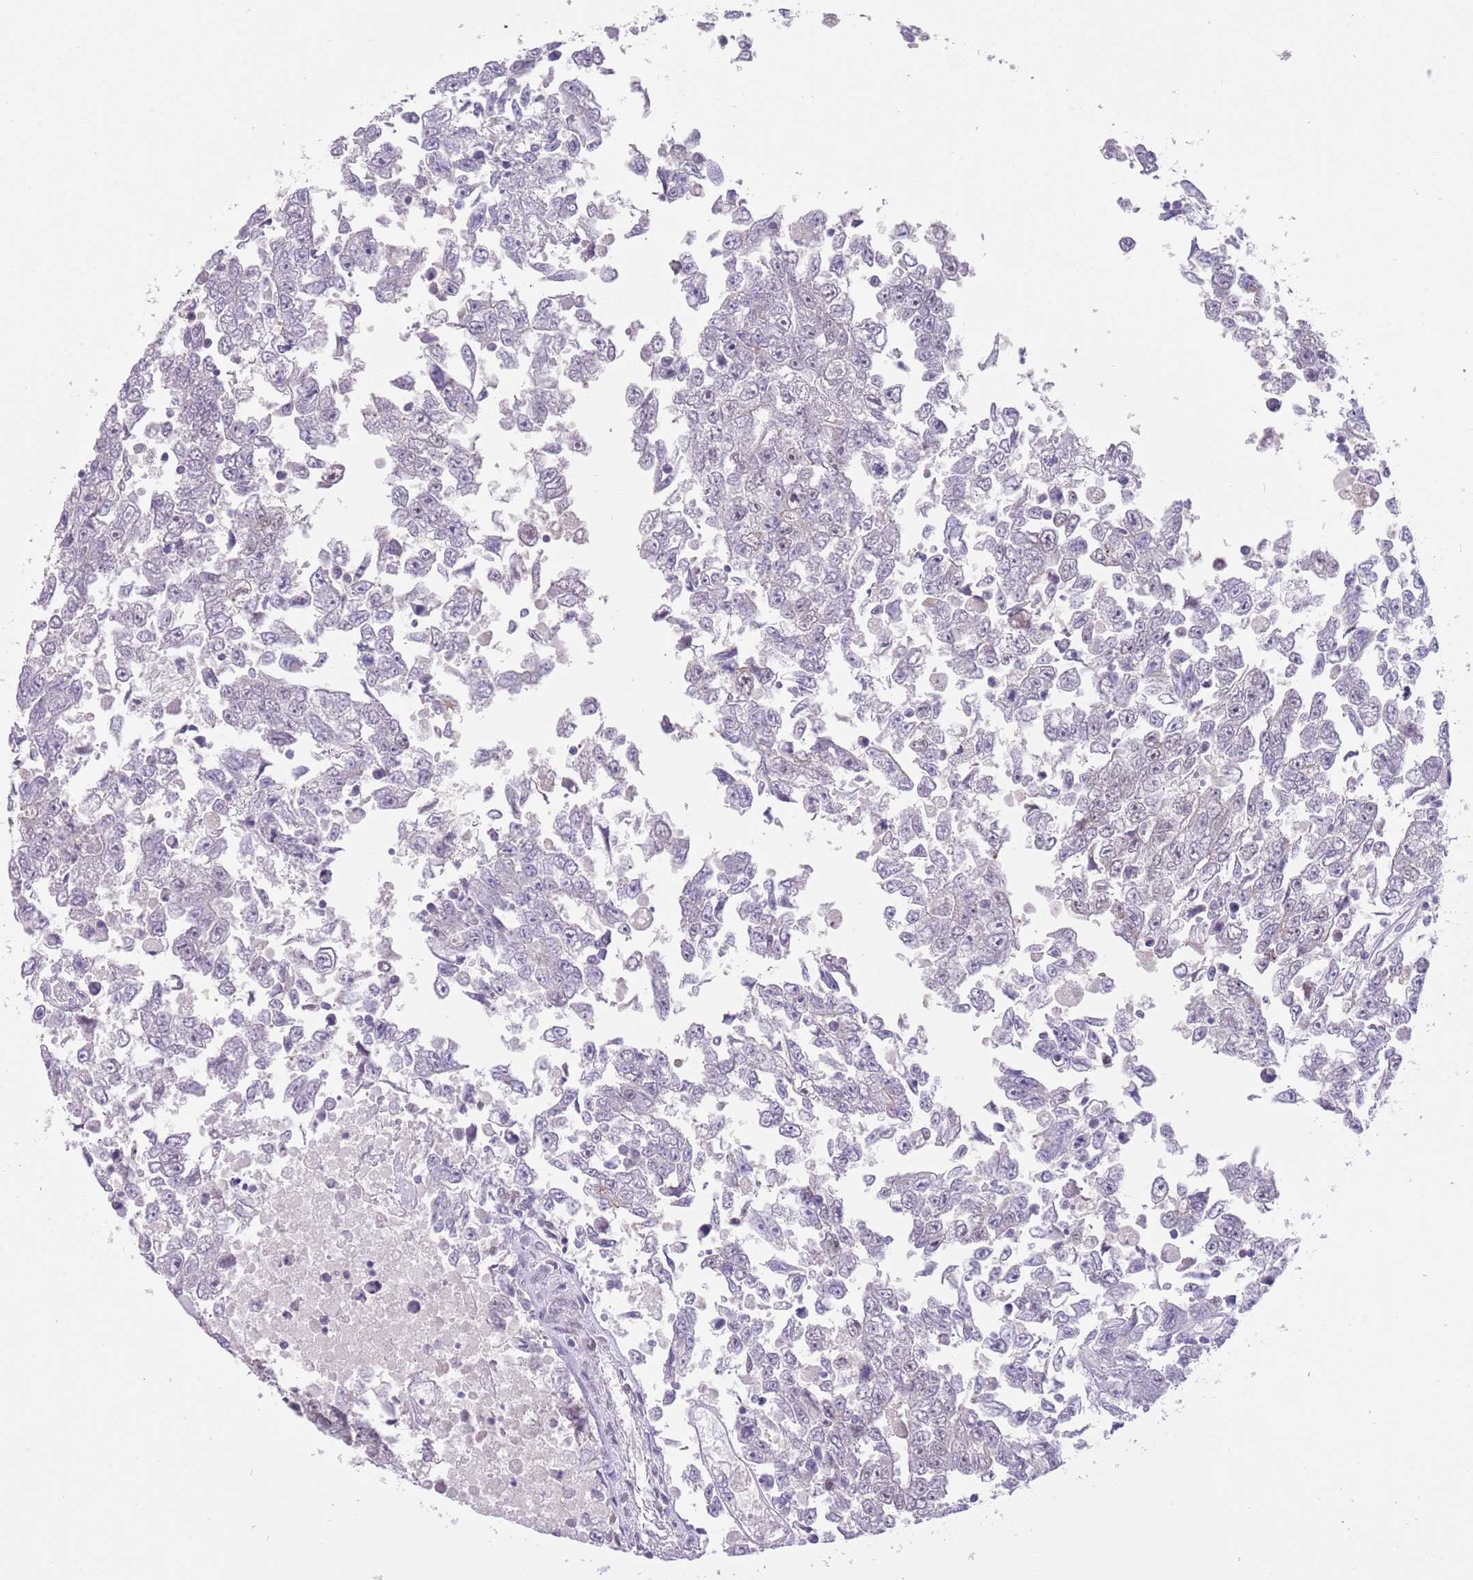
{"staining": {"intensity": "weak", "quantity": "<25%", "location": "nuclear"}, "tissue": "testis cancer", "cell_type": "Tumor cells", "image_type": "cancer", "snomed": [{"axis": "morphology", "description": "Carcinoma, Embryonal, NOS"}, {"axis": "topography", "description": "Testis"}], "caption": "Micrograph shows no significant protein expression in tumor cells of testis cancer.", "gene": "RFX1", "patient": {"sex": "male", "age": 25}}